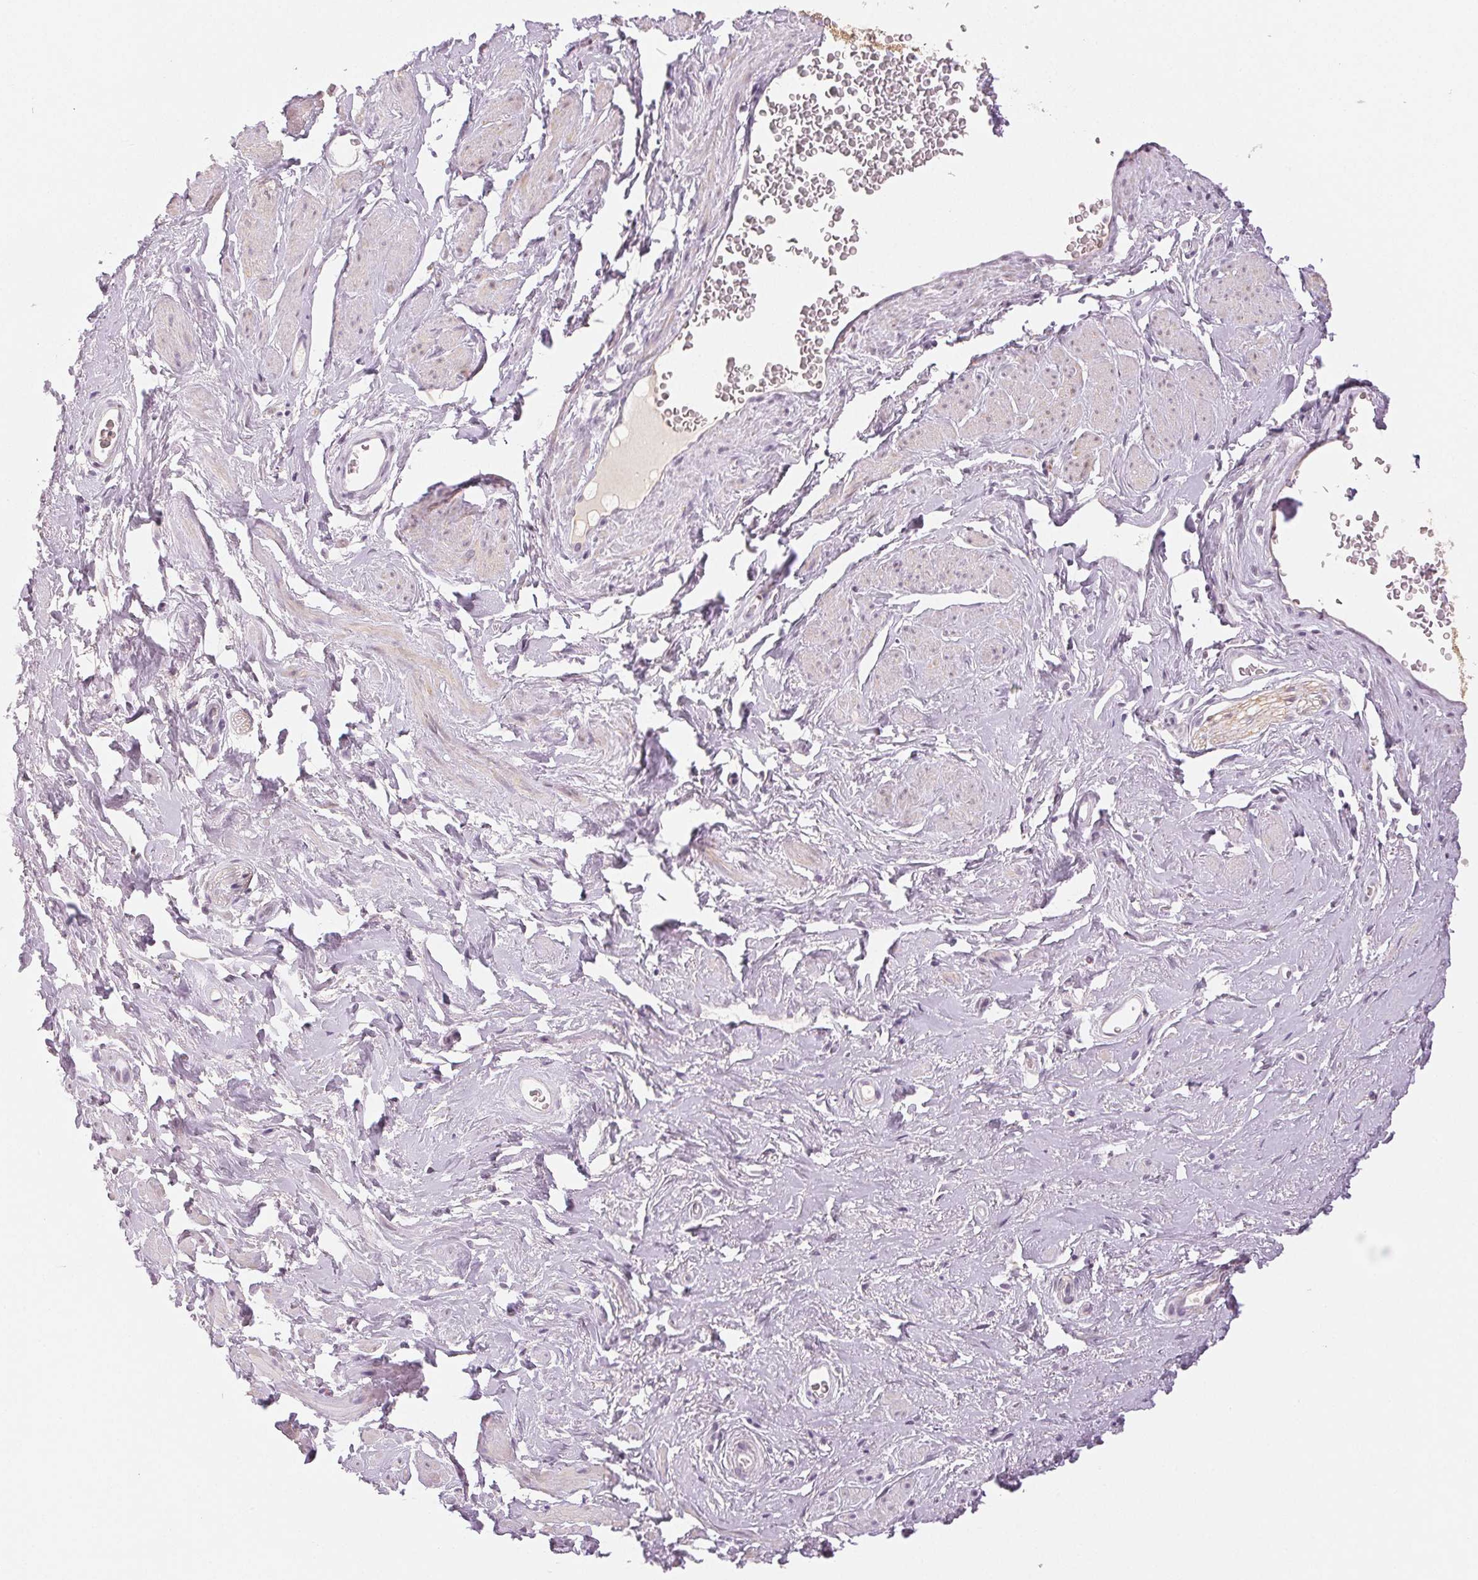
{"staining": {"intensity": "negative", "quantity": "none", "location": "none"}, "tissue": "soft tissue", "cell_type": "Fibroblasts", "image_type": "normal", "snomed": [{"axis": "morphology", "description": "Normal tissue, NOS"}, {"axis": "topography", "description": "Vagina"}, {"axis": "topography", "description": "Peripheral nerve tissue"}], "caption": "DAB immunohistochemical staining of normal human soft tissue shows no significant expression in fibroblasts.", "gene": "MAP1LC3A", "patient": {"sex": "female", "age": 71}}